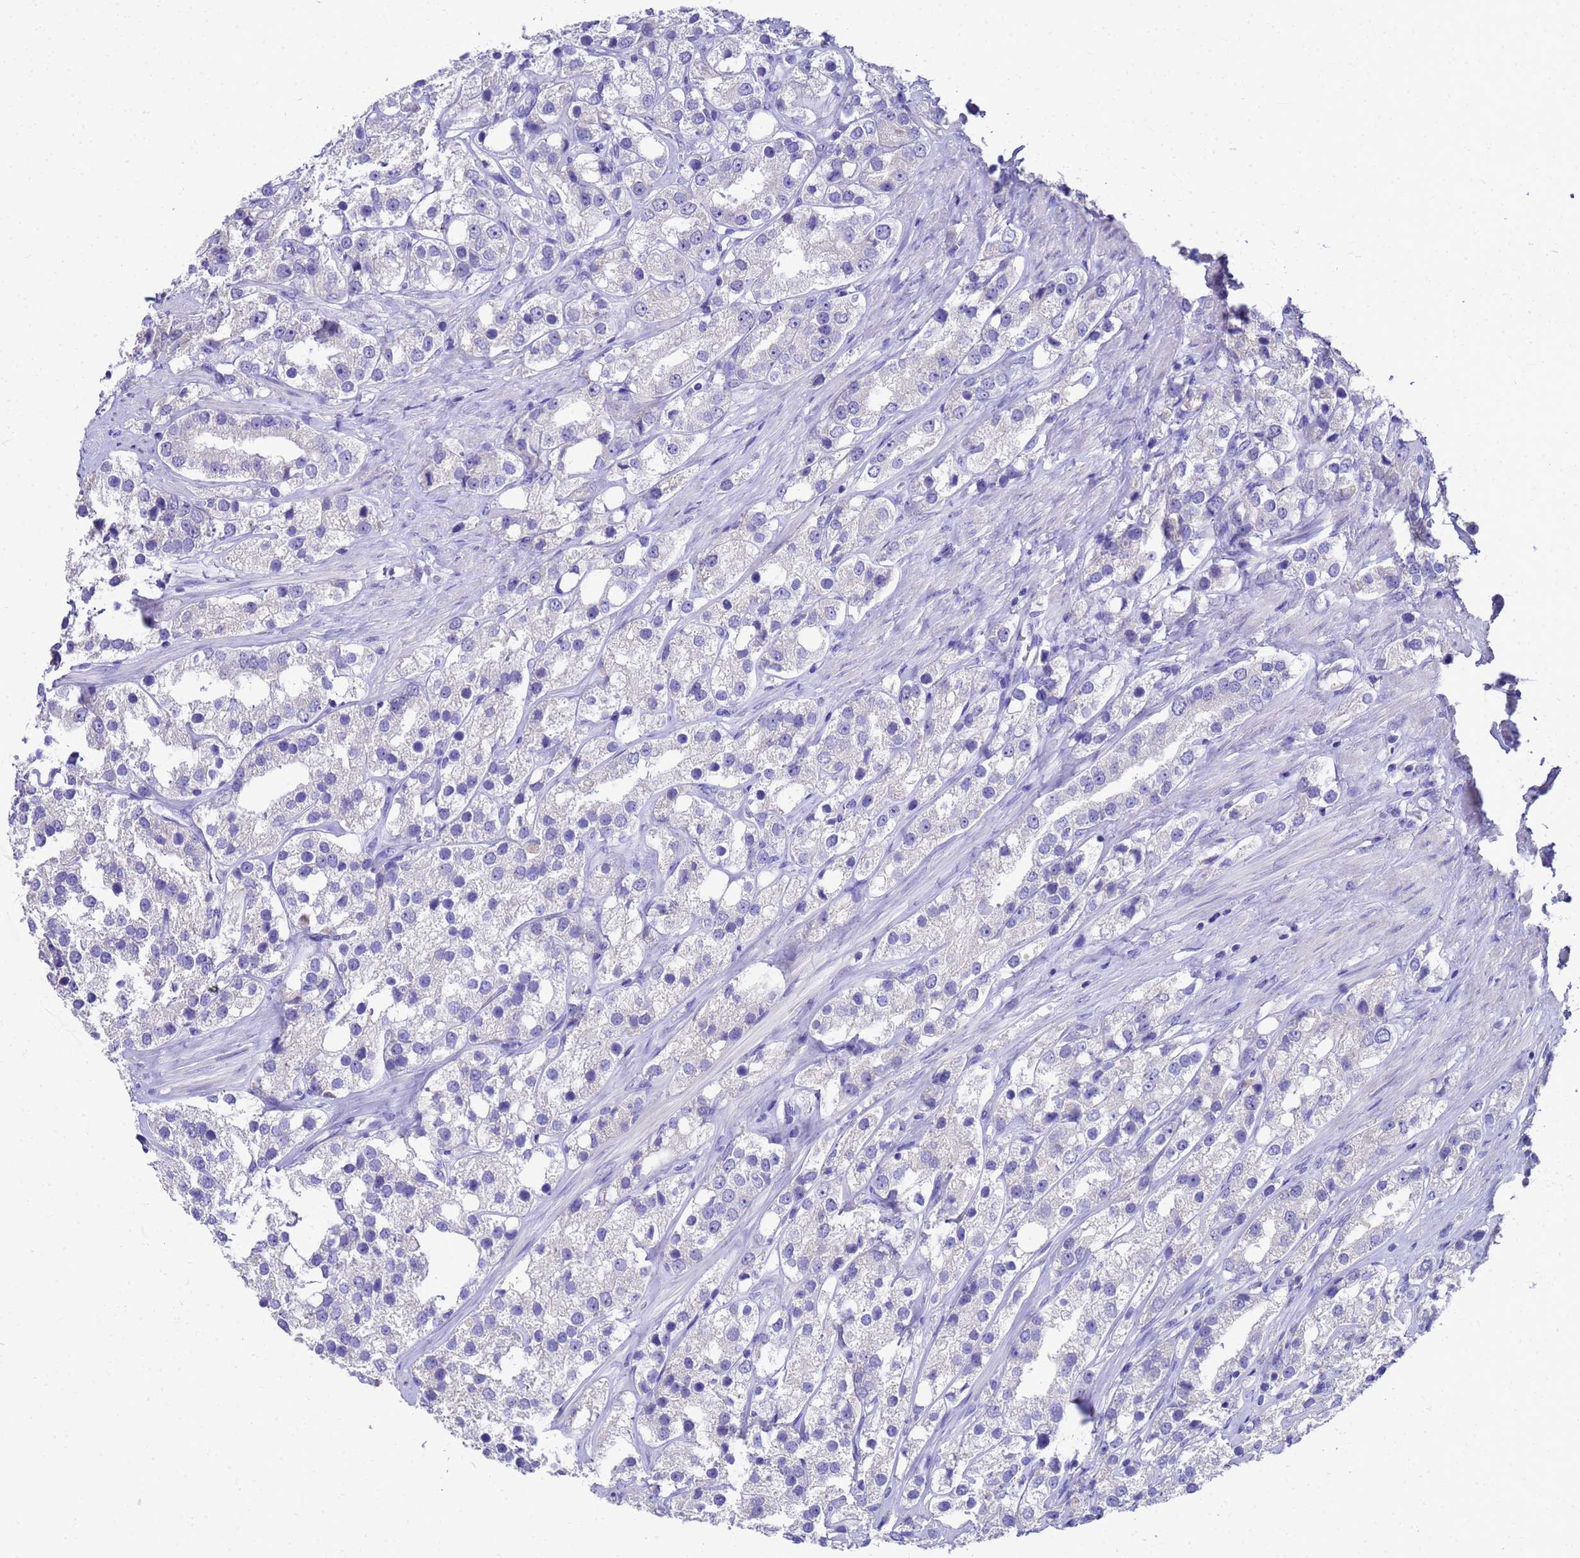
{"staining": {"intensity": "negative", "quantity": "none", "location": "none"}, "tissue": "prostate cancer", "cell_type": "Tumor cells", "image_type": "cancer", "snomed": [{"axis": "morphology", "description": "Adenocarcinoma, NOS"}, {"axis": "topography", "description": "Prostate"}], "caption": "High magnification brightfield microscopy of prostate adenocarcinoma stained with DAB (3,3'-diaminobenzidine) (brown) and counterstained with hematoxylin (blue): tumor cells show no significant positivity.", "gene": "MS4A13", "patient": {"sex": "male", "age": 79}}